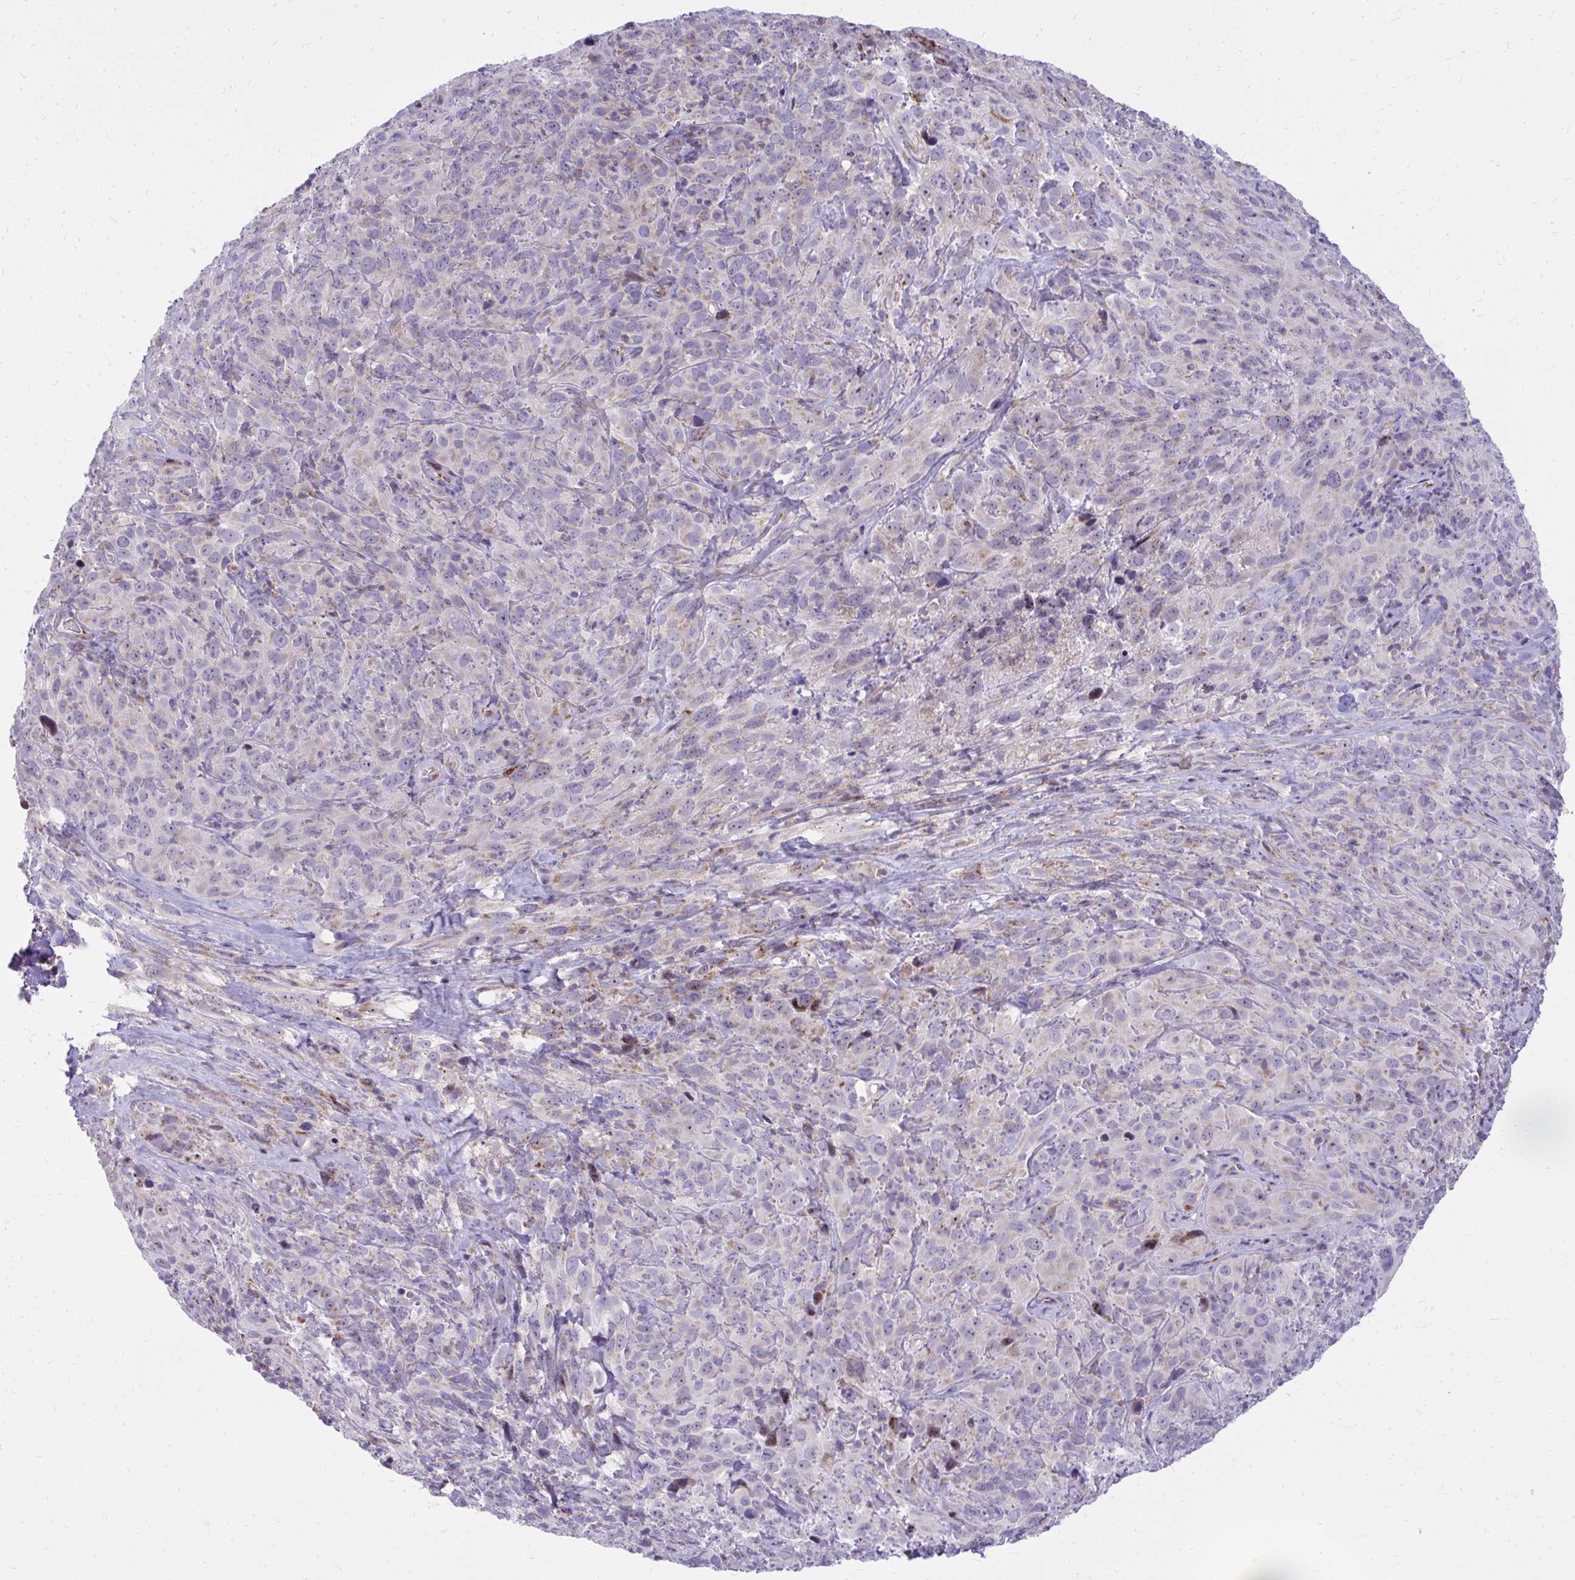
{"staining": {"intensity": "weak", "quantity": "<25%", "location": "cytoplasmic/membranous"}, "tissue": "cervical cancer", "cell_type": "Tumor cells", "image_type": "cancer", "snomed": [{"axis": "morphology", "description": "Squamous cell carcinoma, NOS"}, {"axis": "topography", "description": "Cervix"}], "caption": "Micrograph shows no significant protein expression in tumor cells of cervical cancer.", "gene": "GPRIN3", "patient": {"sex": "female", "age": 51}}